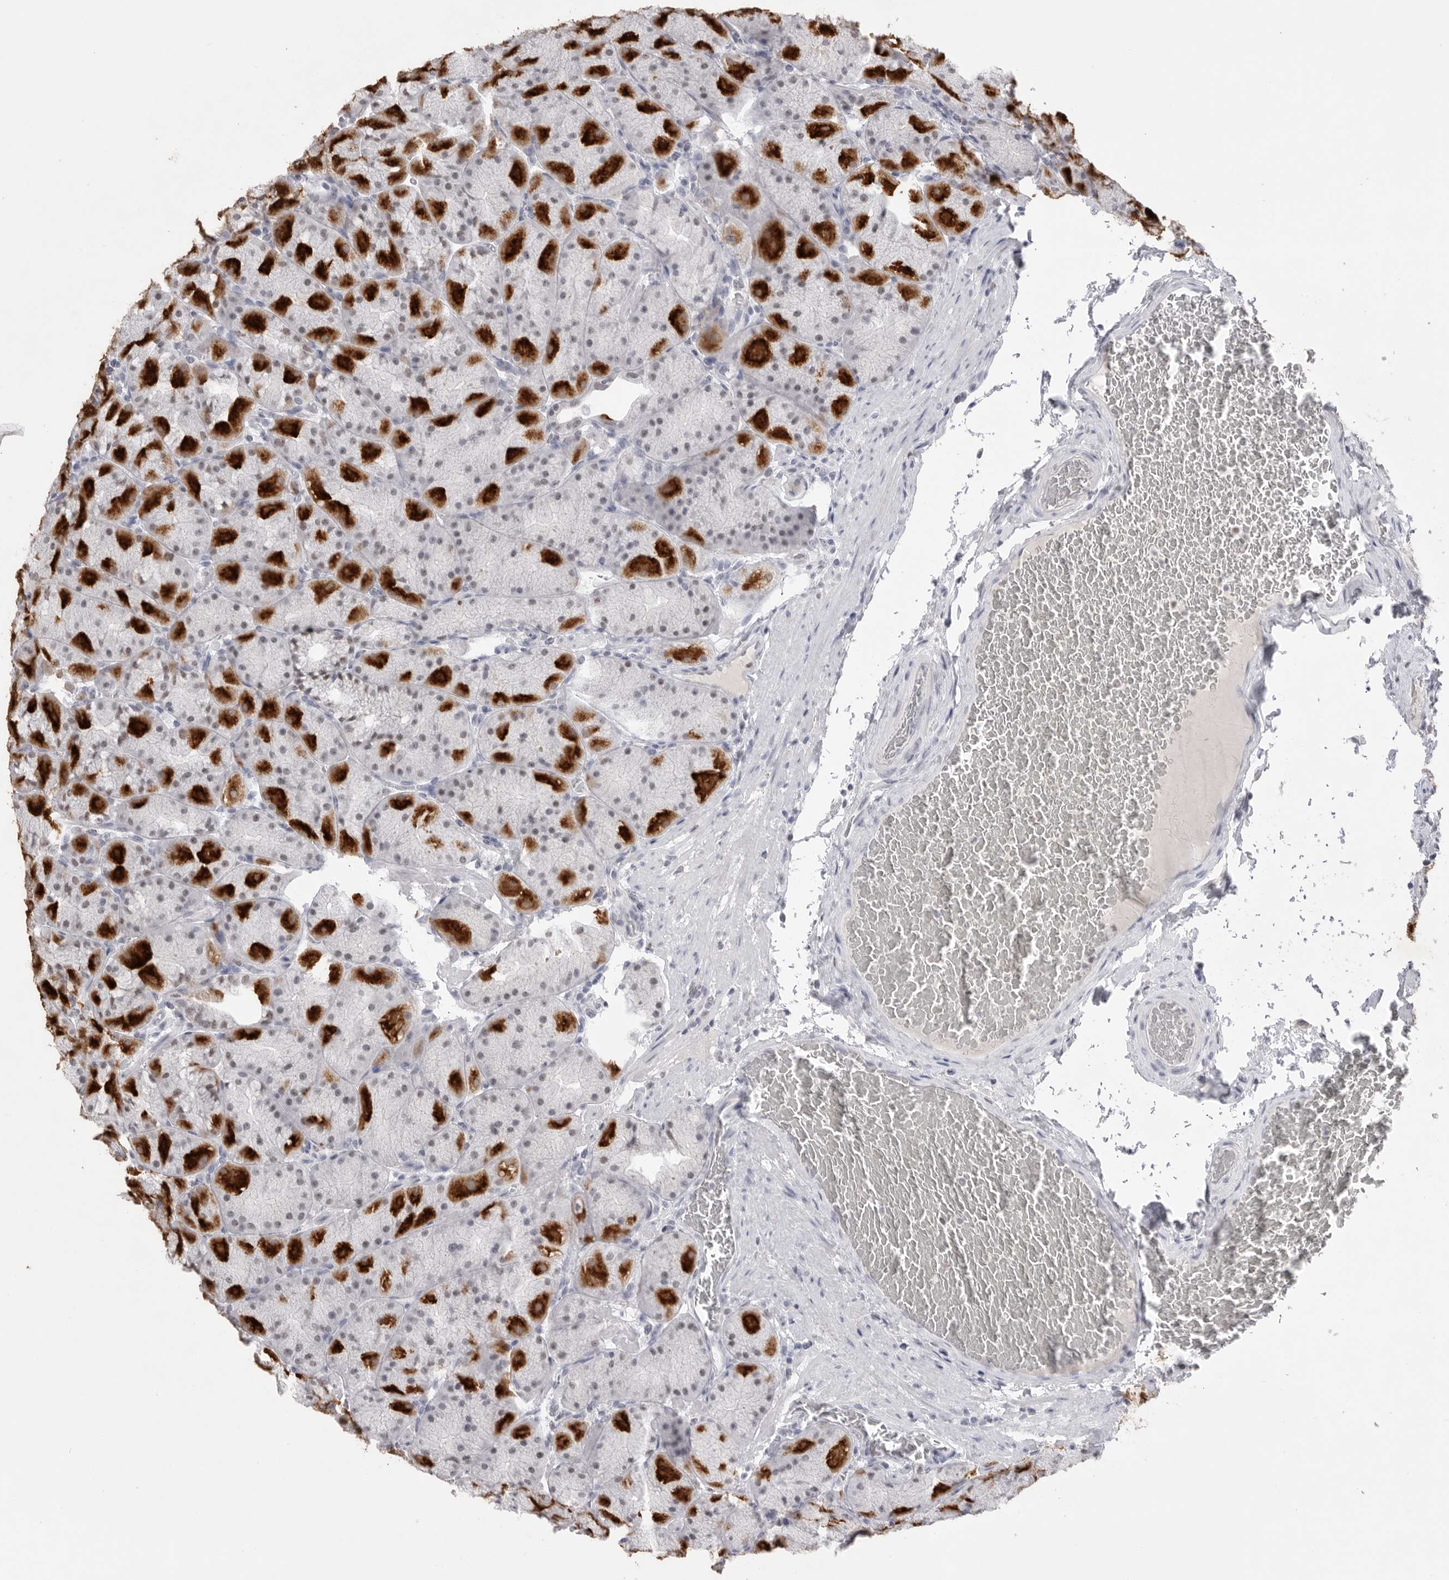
{"staining": {"intensity": "strong", "quantity": "25%-75%", "location": "cytoplasmic/membranous,nuclear"}, "tissue": "stomach", "cell_type": "Glandular cells", "image_type": "normal", "snomed": [{"axis": "morphology", "description": "Normal tissue, NOS"}, {"axis": "topography", "description": "Stomach, upper"}, {"axis": "topography", "description": "Stomach"}], "caption": "The immunohistochemical stain labels strong cytoplasmic/membranous,nuclear positivity in glandular cells of normal stomach. (IHC, brightfield microscopy, high magnification).", "gene": "ZBTB7B", "patient": {"sex": "male", "age": 48}}